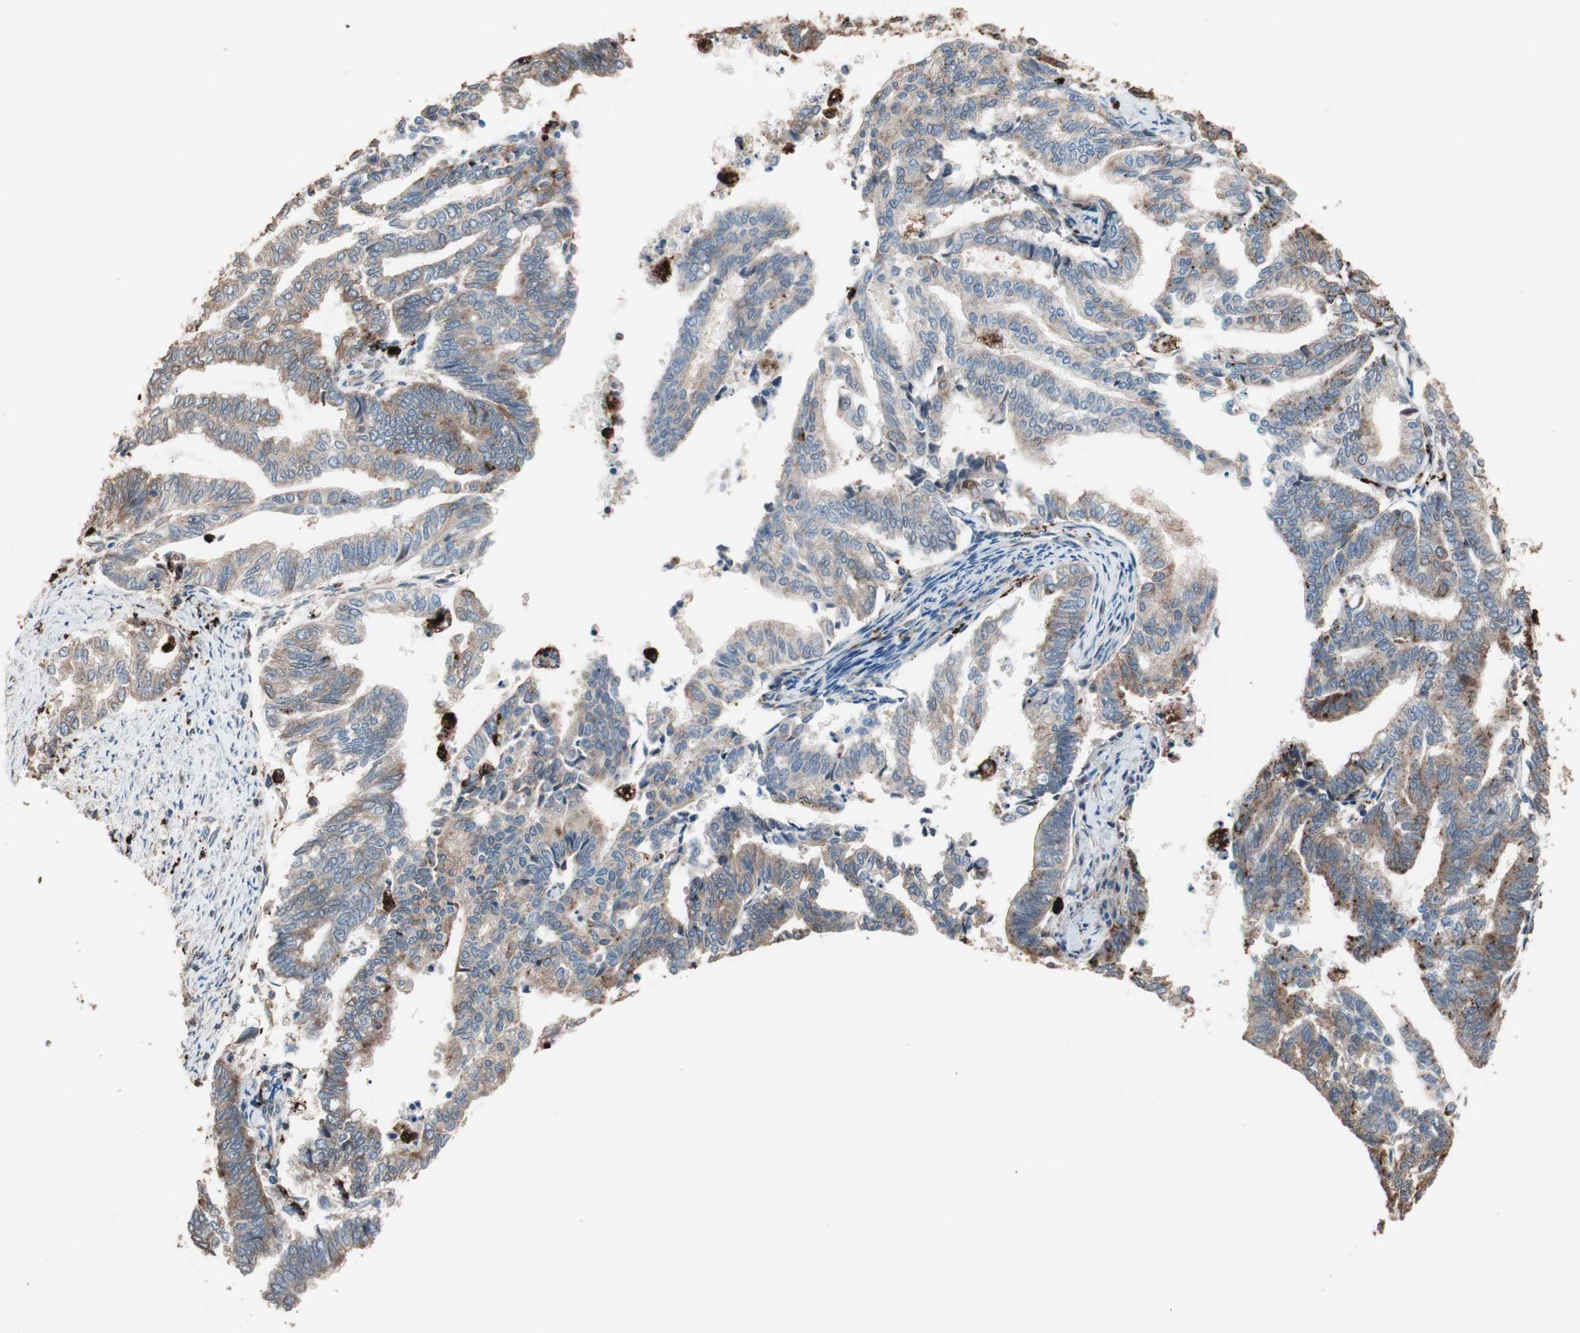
{"staining": {"intensity": "moderate", "quantity": ">75%", "location": "cytoplasmic/membranous"}, "tissue": "endometrial cancer", "cell_type": "Tumor cells", "image_type": "cancer", "snomed": [{"axis": "morphology", "description": "Adenocarcinoma, NOS"}, {"axis": "topography", "description": "Endometrium"}], "caption": "Endometrial adenocarcinoma stained with a brown dye displays moderate cytoplasmic/membranous positive positivity in about >75% of tumor cells.", "gene": "CCT3", "patient": {"sex": "female", "age": 79}}